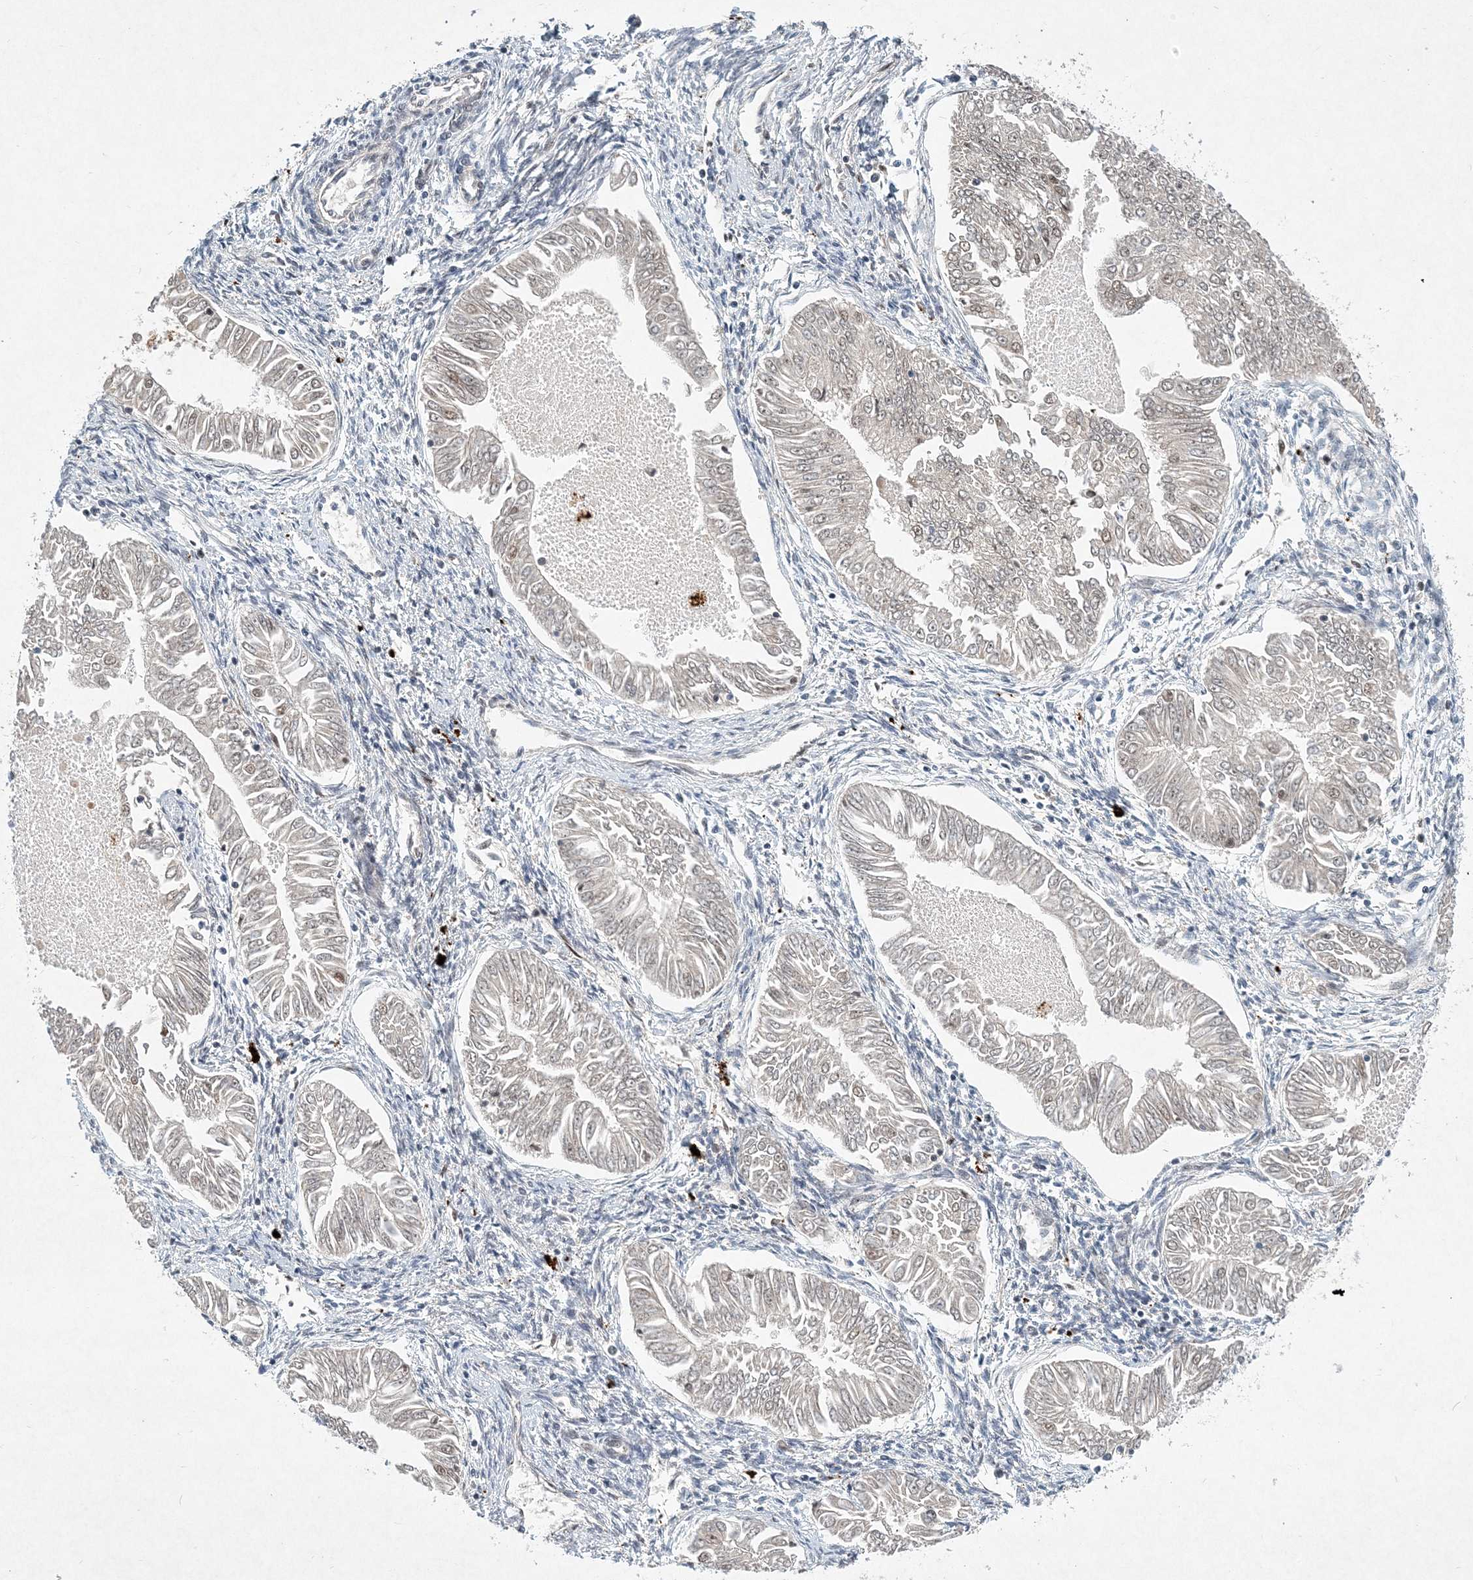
{"staining": {"intensity": "negative", "quantity": "none", "location": "none"}, "tissue": "endometrial cancer", "cell_type": "Tumor cells", "image_type": "cancer", "snomed": [{"axis": "morphology", "description": "Adenocarcinoma, NOS"}, {"axis": "topography", "description": "Endometrium"}], "caption": "This is a histopathology image of IHC staining of endometrial cancer (adenocarcinoma), which shows no expression in tumor cells. The staining is performed using DAB brown chromogen with nuclei counter-stained in using hematoxylin.", "gene": "KPNA4", "patient": {"sex": "female", "age": 53}}